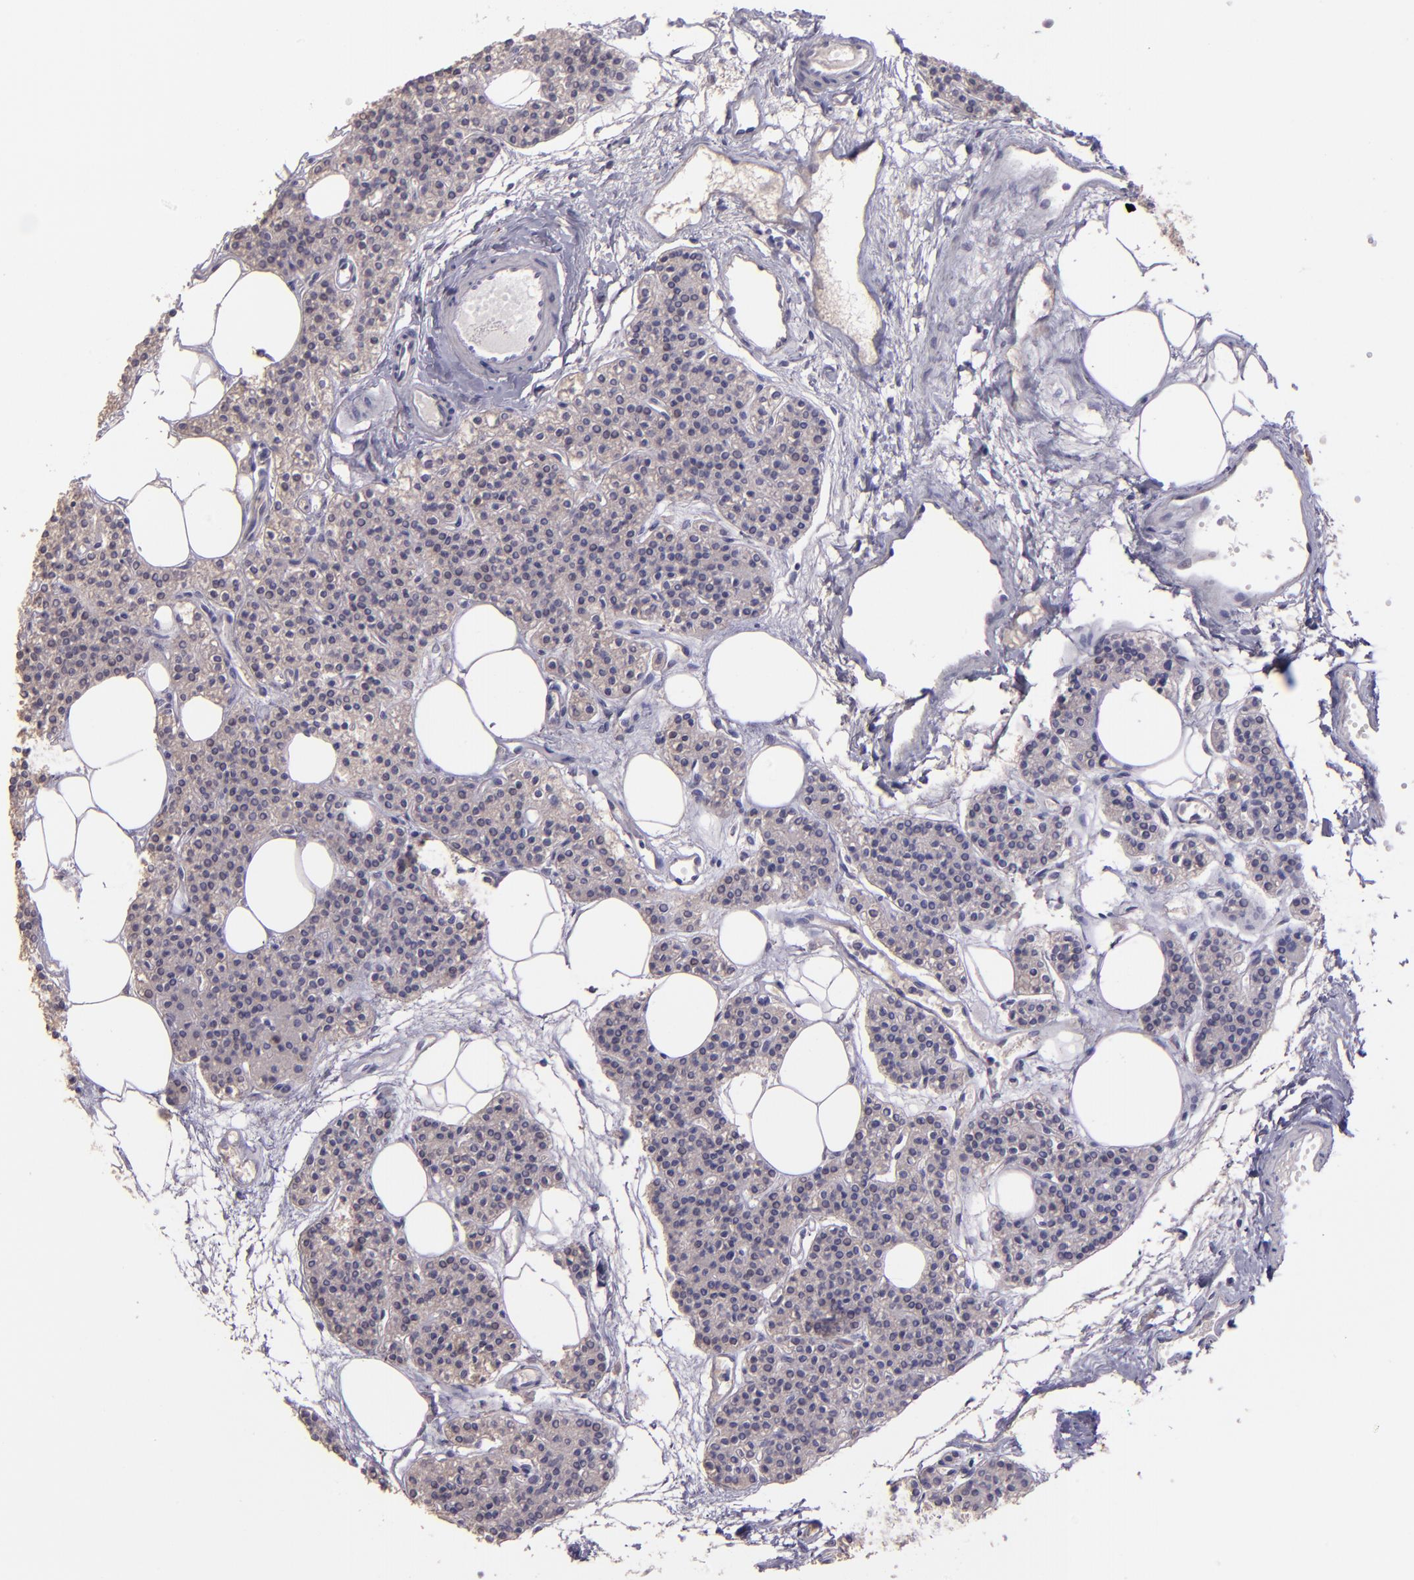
{"staining": {"intensity": "weak", "quantity": ">75%", "location": "cytoplasmic/membranous"}, "tissue": "parathyroid gland", "cell_type": "Glandular cells", "image_type": "normal", "snomed": [{"axis": "morphology", "description": "Normal tissue, NOS"}, {"axis": "topography", "description": "Parathyroid gland"}], "caption": "Glandular cells demonstrate weak cytoplasmic/membranous staining in about >75% of cells in unremarkable parathyroid gland. The staining is performed using DAB (3,3'-diaminobenzidine) brown chromogen to label protein expression. The nuclei are counter-stained blue using hematoxylin.", "gene": "PAPPA", "patient": {"sex": "male", "age": 24}}